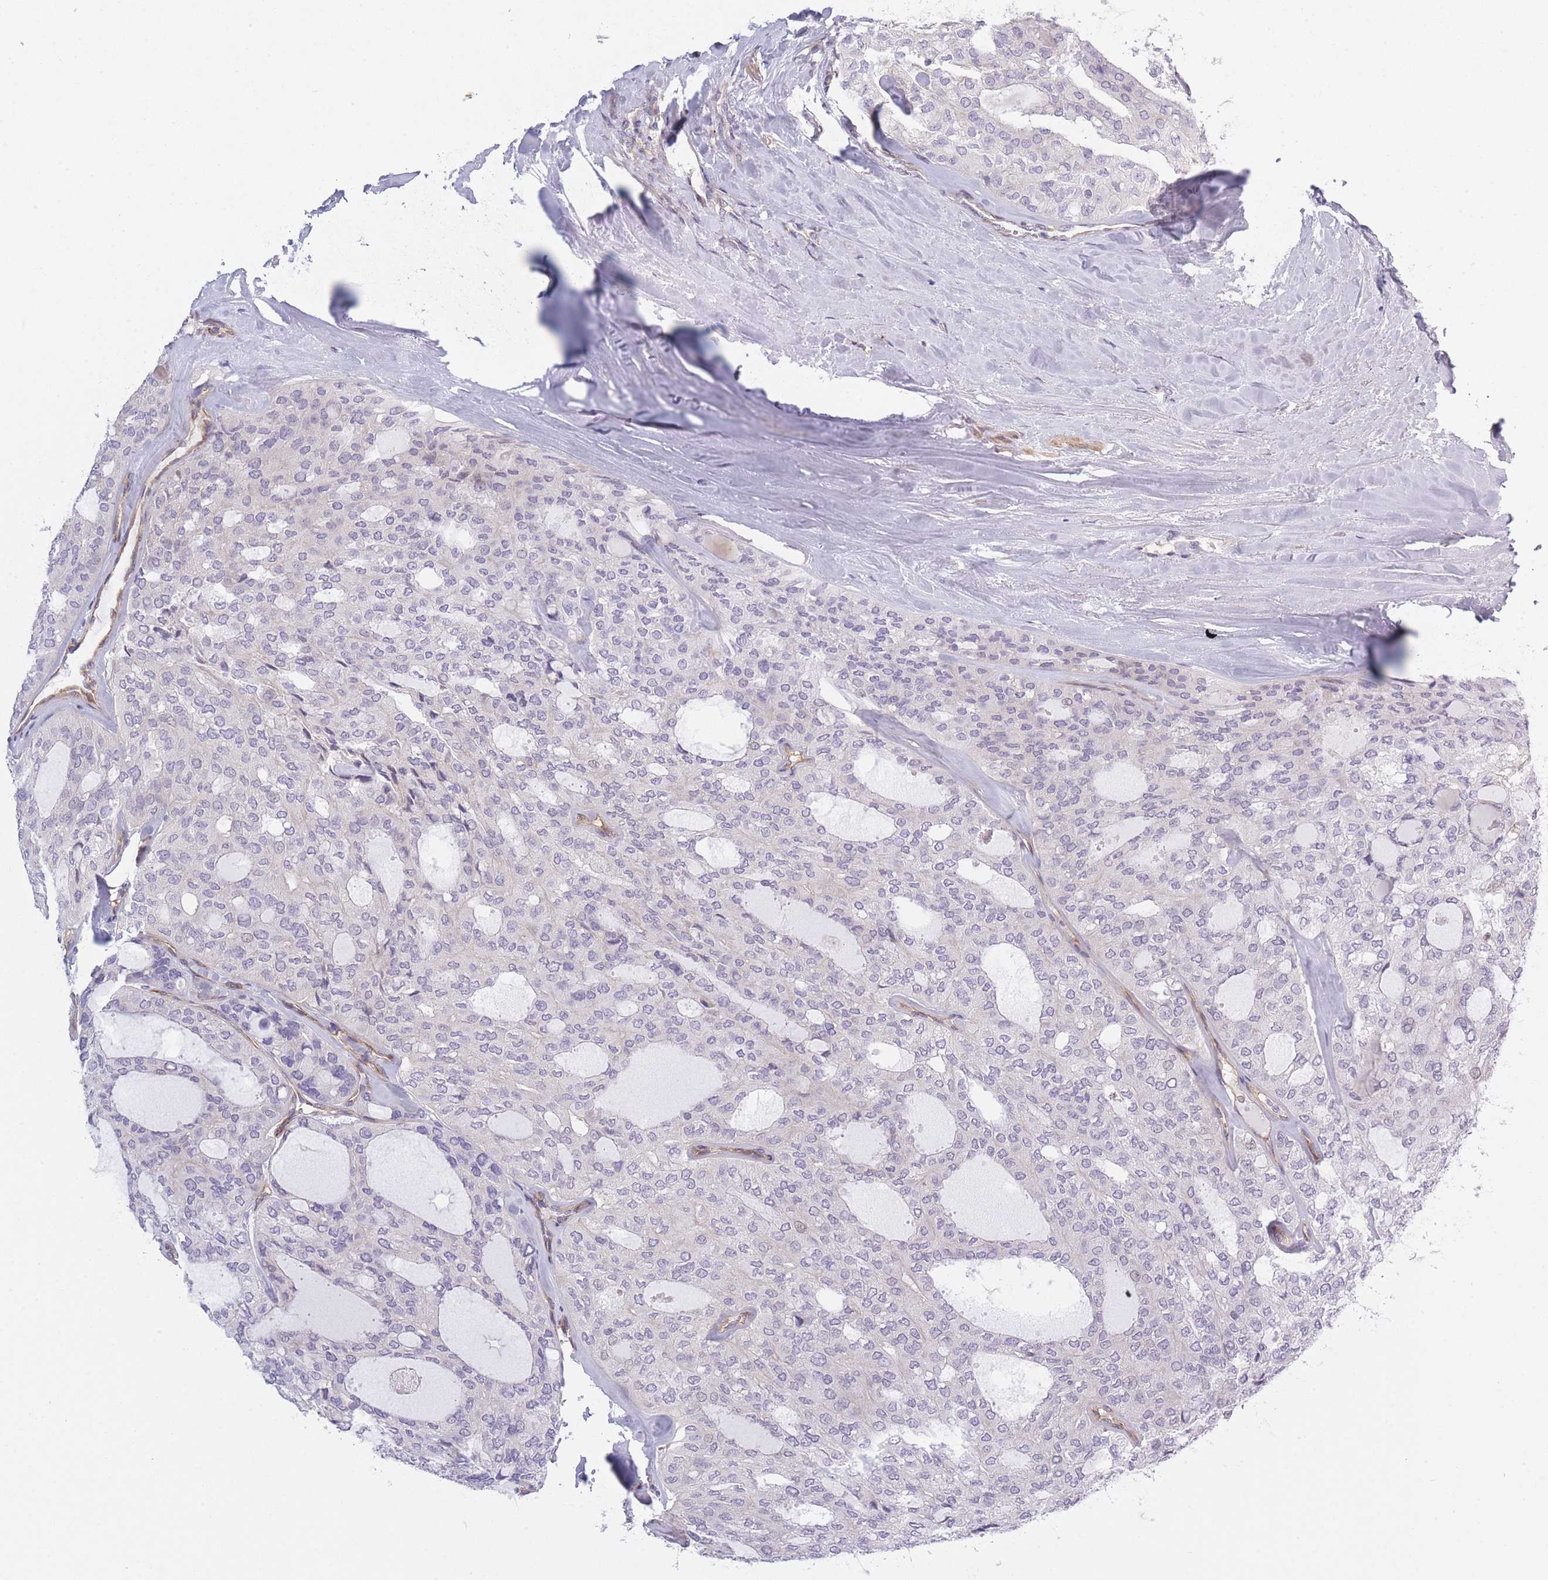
{"staining": {"intensity": "negative", "quantity": "none", "location": "none"}, "tissue": "thyroid cancer", "cell_type": "Tumor cells", "image_type": "cancer", "snomed": [{"axis": "morphology", "description": "Follicular adenoma carcinoma, NOS"}, {"axis": "topography", "description": "Thyroid gland"}], "caption": "There is no significant expression in tumor cells of thyroid follicular adenoma carcinoma.", "gene": "SLC7A6", "patient": {"sex": "male", "age": 75}}